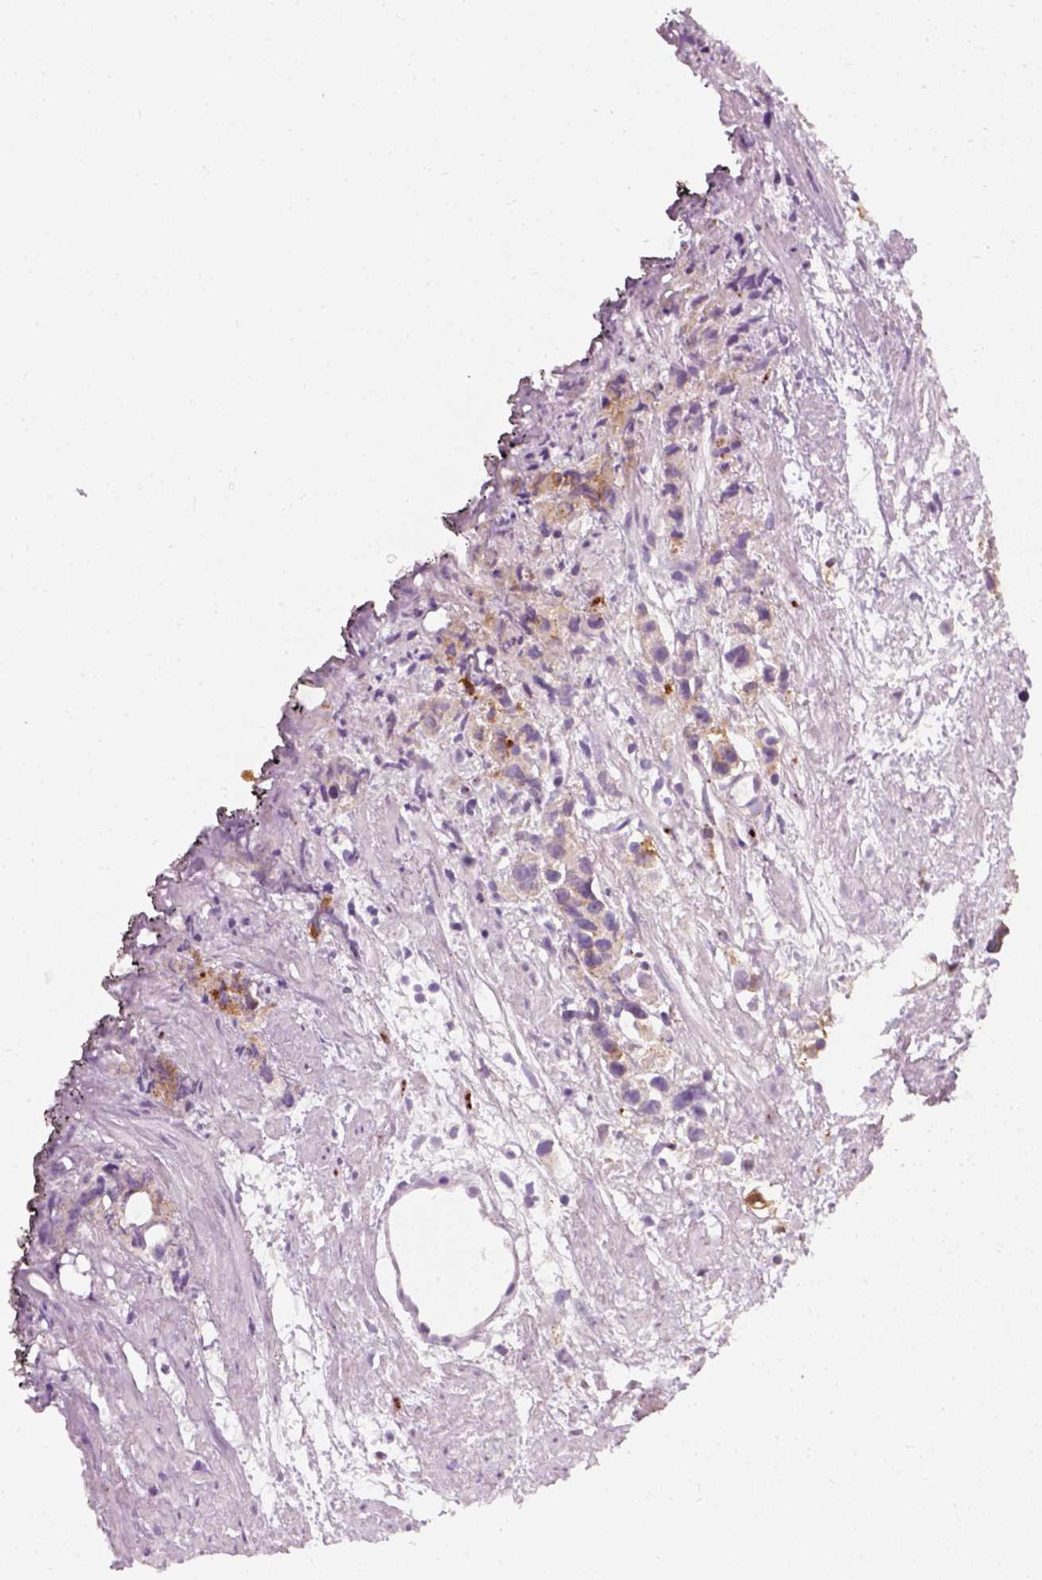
{"staining": {"intensity": "moderate", "quantity": ">75%", "location": "cytoplasmic/membranous"}, "tissue": "prostate cancer", "cell_type": "Tumor cells", "image_type": "cancer", "snomed": [{"axis": "morphology", "description": "Adenocarcinoma, High grade"}, {"axis": "topography", "description": "Prostate"}], "caption": "Tumor cells reveal medium levels of moderate cytoplasmic/membranous expression in about >75% of cells in prostate cancer. The protein of interest is stained brown, and the nuclei are stained in blue (DAB IHC with brightfield microscopy, high magnification).", "gene": "SQSTM1", "patient": {"sex": "male", "age": 68}}